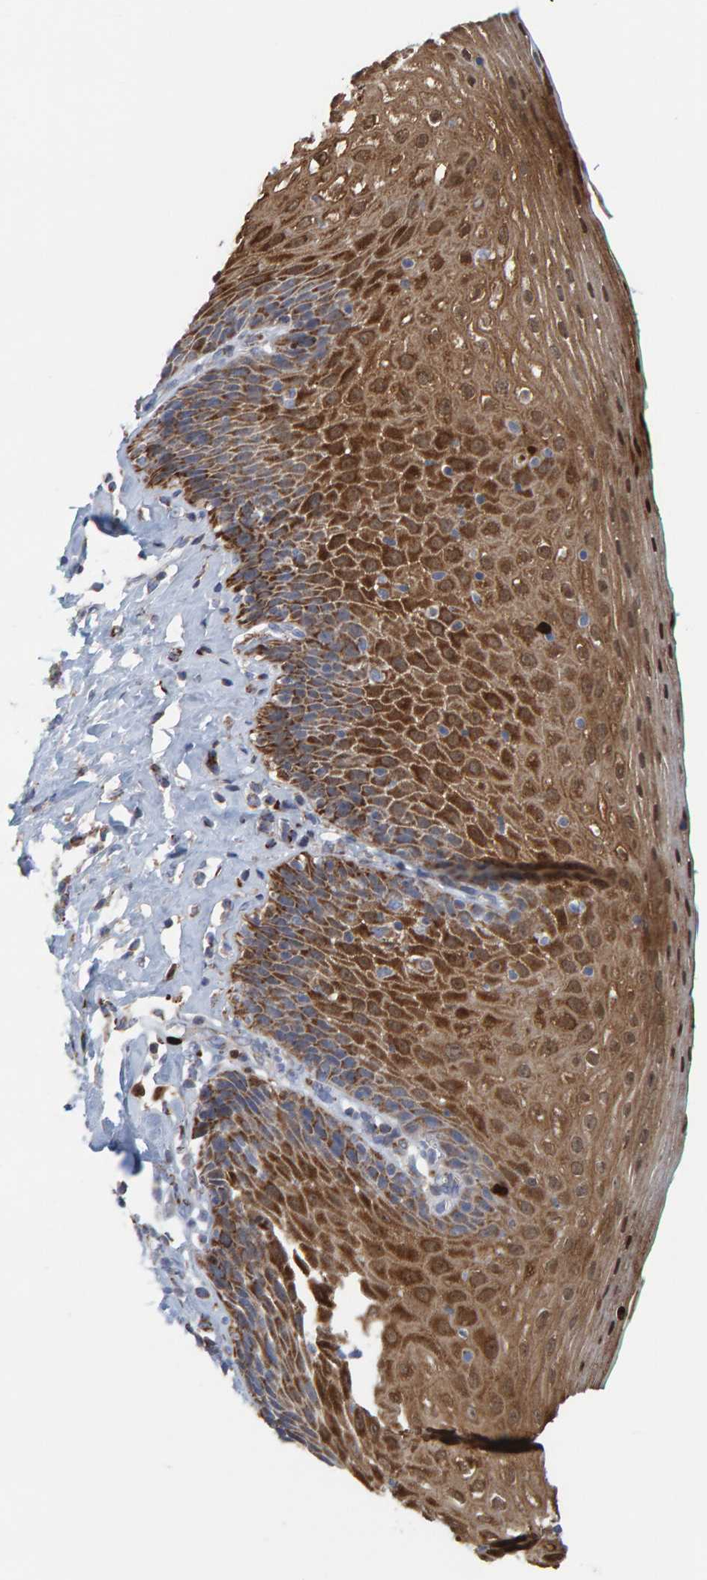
{"staining": {"intensity": "moderate", "quantity": ">75%", "location": "cytoplasmic/membranous"}, "tissue": "esophagus", "cell_type": "Squamous epithelial cells", "image_type": "normal", "snomed": [{"axis": "morphology", "description": "Normal tissue, NOS"}, {"axis": "topography", "description": "Esophagus"}], "caption": "Immunohistochemistry image of normal esophagus: esophagus stained using immunohistochemistry (IHC) displays medium levels of moderate protein expression localized specifically in the cytoplasmic/membranous of squamous epithelial cells, appearing as a cytoplasmic/membranous brown color.", "gene": "B9D1", "patient": {"sex": "female", "age": 61}}